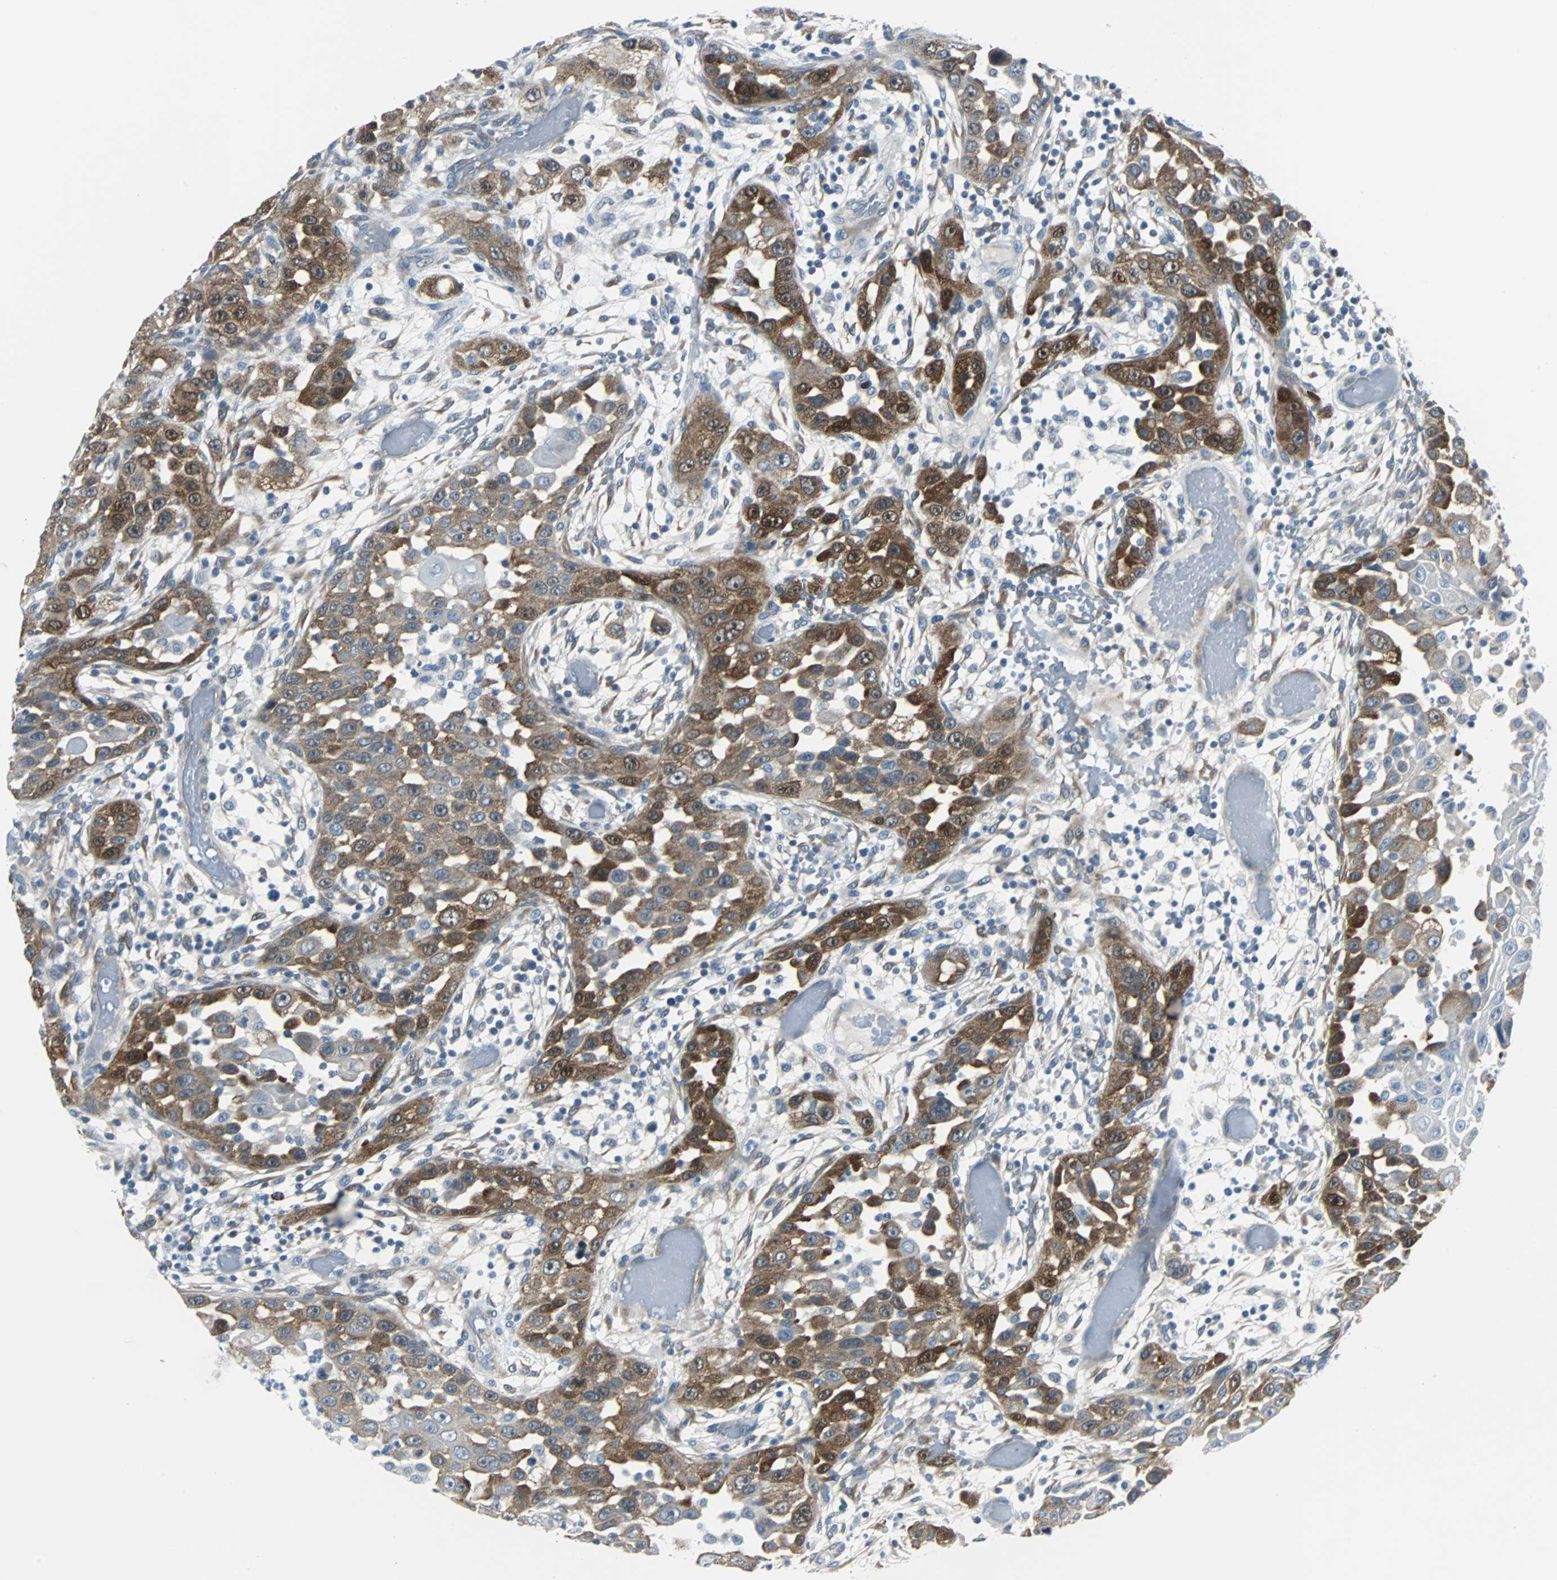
{"staining": {"intensity": "strong", "quantity": ">75%", "location": "cytoplasmic/membranous"}, "tissue": "head and neck cancer", "cell_type": "Tumor cells", "image_type": "cancer", "snomed": [{"axis": "morphology", "description": "Carcinoma, NOS"}, {"axis": "topography", "description": "Head-Neck"}], "caption": "IHC (DAB (3,3'-diaminobenzidine)) staining of head and neck cancer demonstrates strong cytoplasmic/membranous protein staining in about >75% of tumor cells.", "gene": "FHL2", "patient": {"sex": "male", "age": 87}}